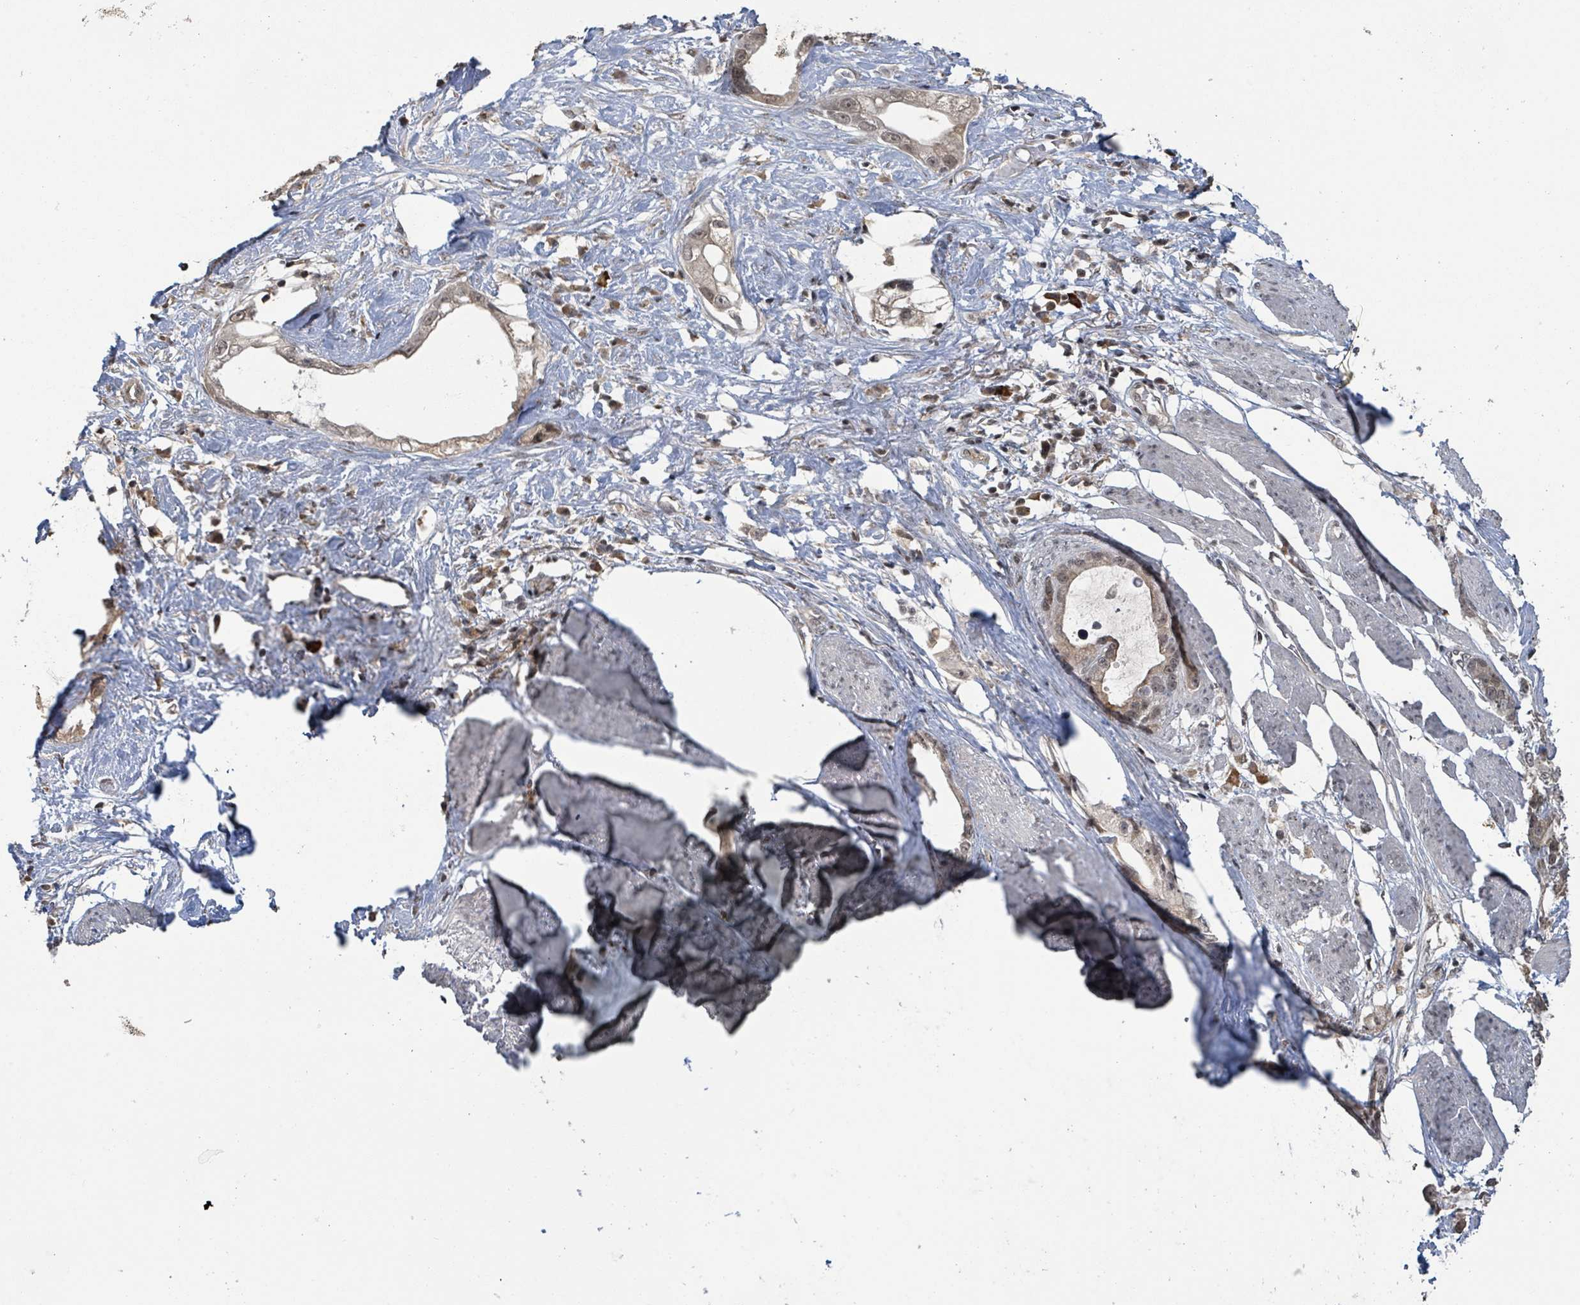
{"staining": {"intensity": "weak", "quantity": ">75%", "location": "nuclear"}, "tissue": "stomach cancer", "cell_type": "Tumor cells", "image_type": "cancer", "snomed": [{"axis": "morphology", "description": "Adenocarcinoma, NOS"}, {"axis": "topography", "description": "Stomach"}], "caption": "IHC histopathology image of human stomach cancer stained for a protein (brown), which displays low levels of weak nuclear expression in approximately >75% of tumor cells.", "gene": "ZBTB14", "patient": {"sex": "male", "age": 55}}